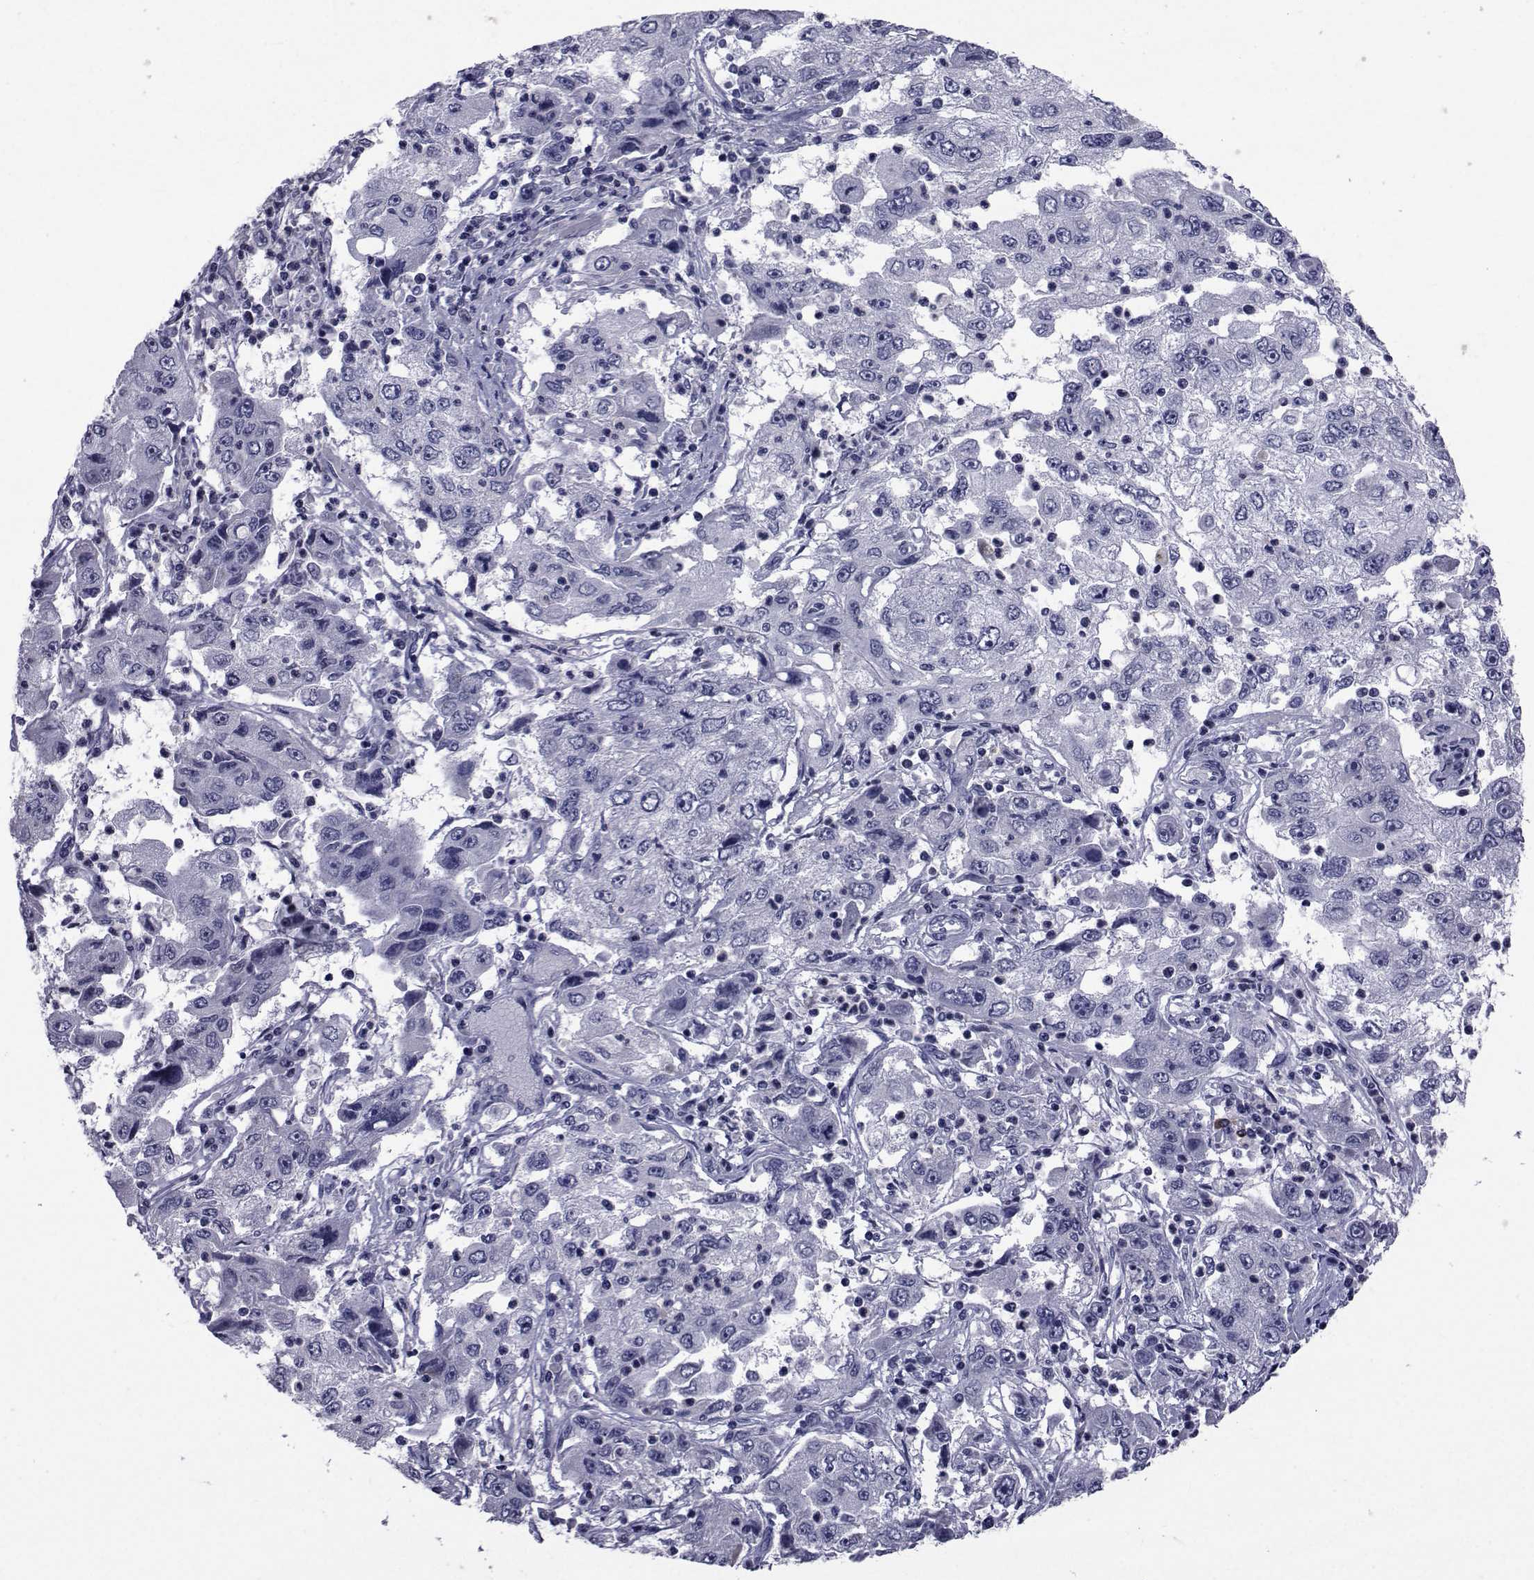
{"staining": {"intensity": "negative", "quantity": "none", "location": "none"}, "tissue": "cervical cancer", "cell_type": "Tumor cells", "image_type": "cancer", "snomed": [{"axis": "morphology", "description": "Squamous cell carcinoma, NOS"}, {"axis": "topography", "description": "Cervix"}], "caption": "Immunohistochemical staining of human cervical cancer (squamous cell carcinoma) reveals no significant positivity in tumor cells.", "gene": "SEMA5B", "patient": {"sex": "female", "age": 36}}